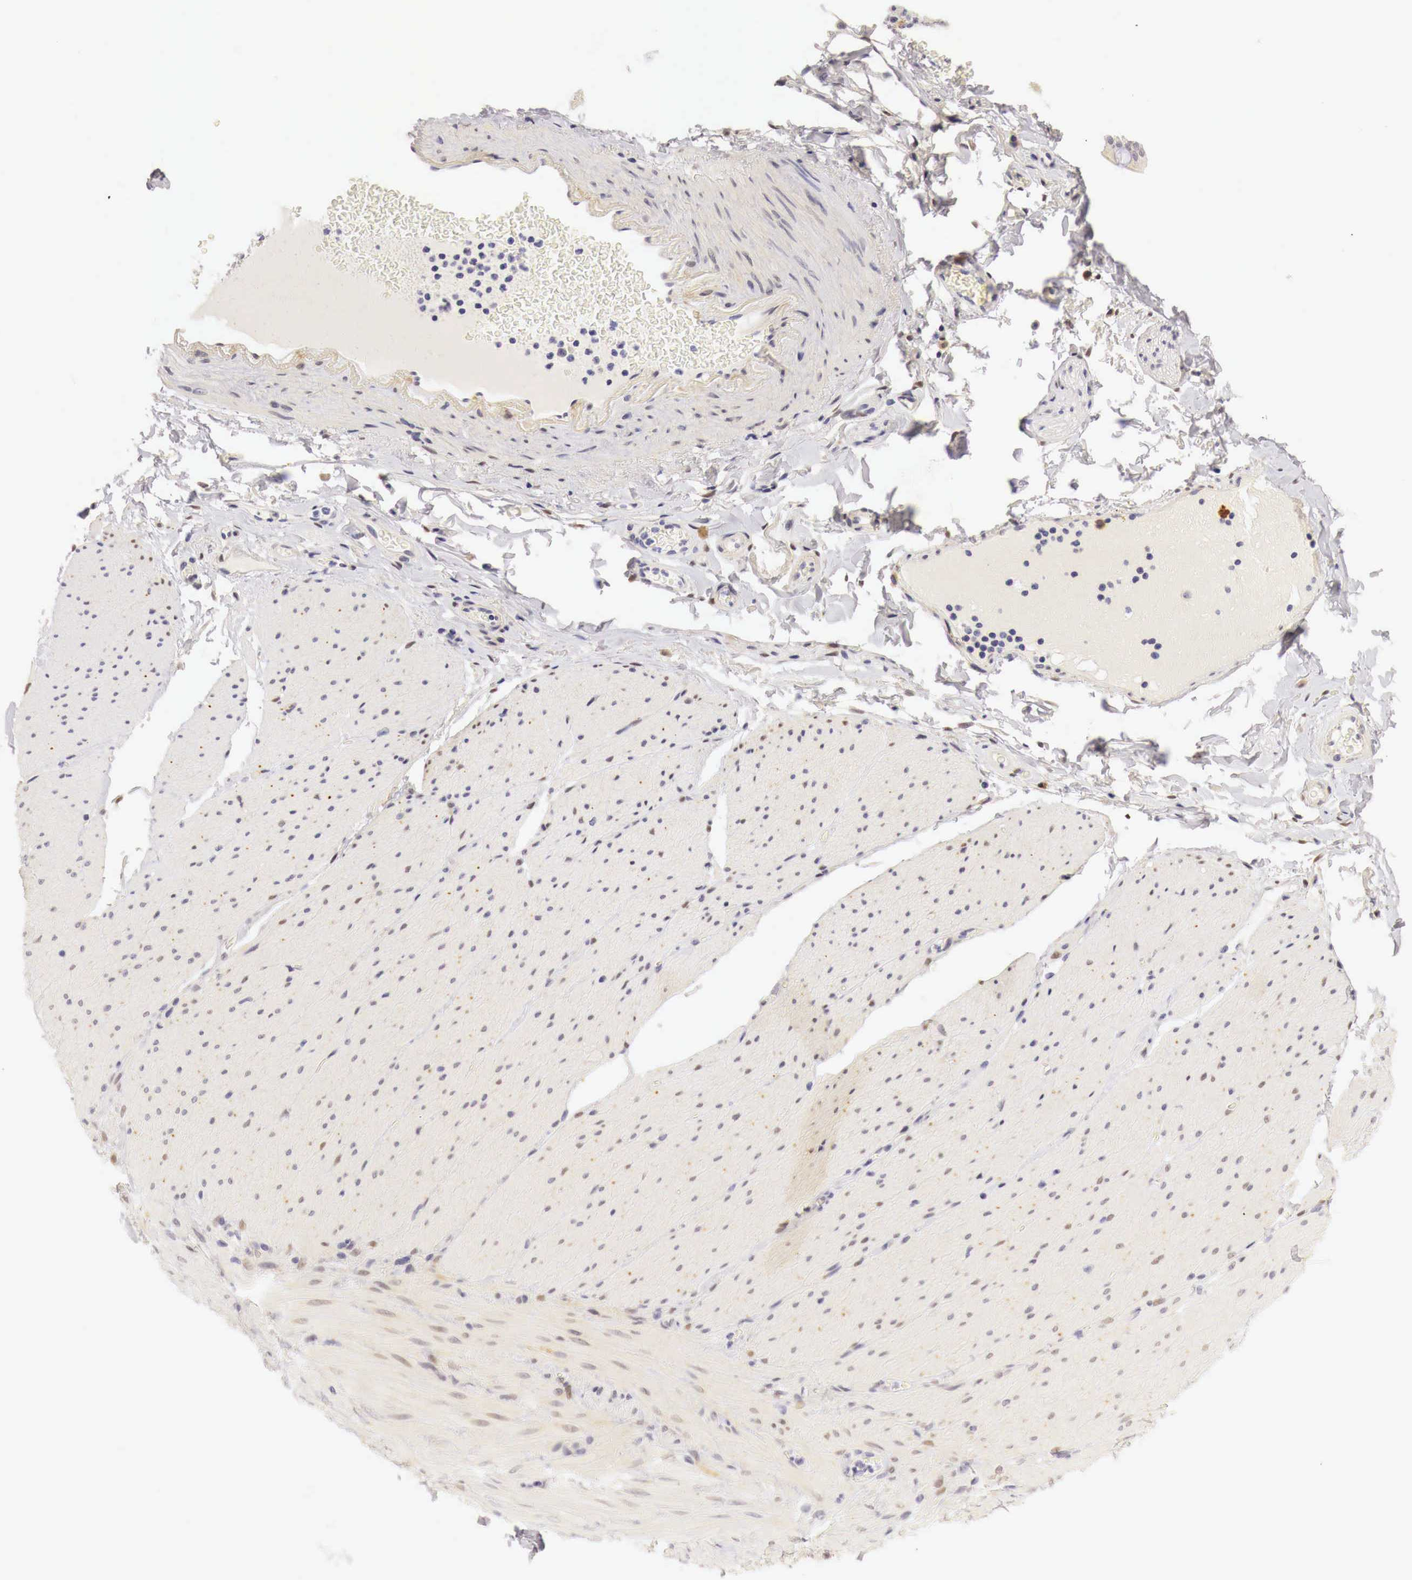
{"staining": {"intensity": "weak", "quantity": ">75%", "location": "cytoplasmic/membranous"}, "tissue": "adipose tissue", "cell_type": "Adipocytes", "image_type": "normal", "snomed": [{"axis": "morphology", "description": "Normal tissue, NOS"}, {"axis": "topography", "description": "Duodenum"}], "caption": "Brown immunohistochemical staining in benign human adipose tissue demonstrates weak cytoplasmic/membranous staining in approximately >75% of adipocytes.", "gene": "CASP3", "patient": {"sex": "male", "age": 63}}